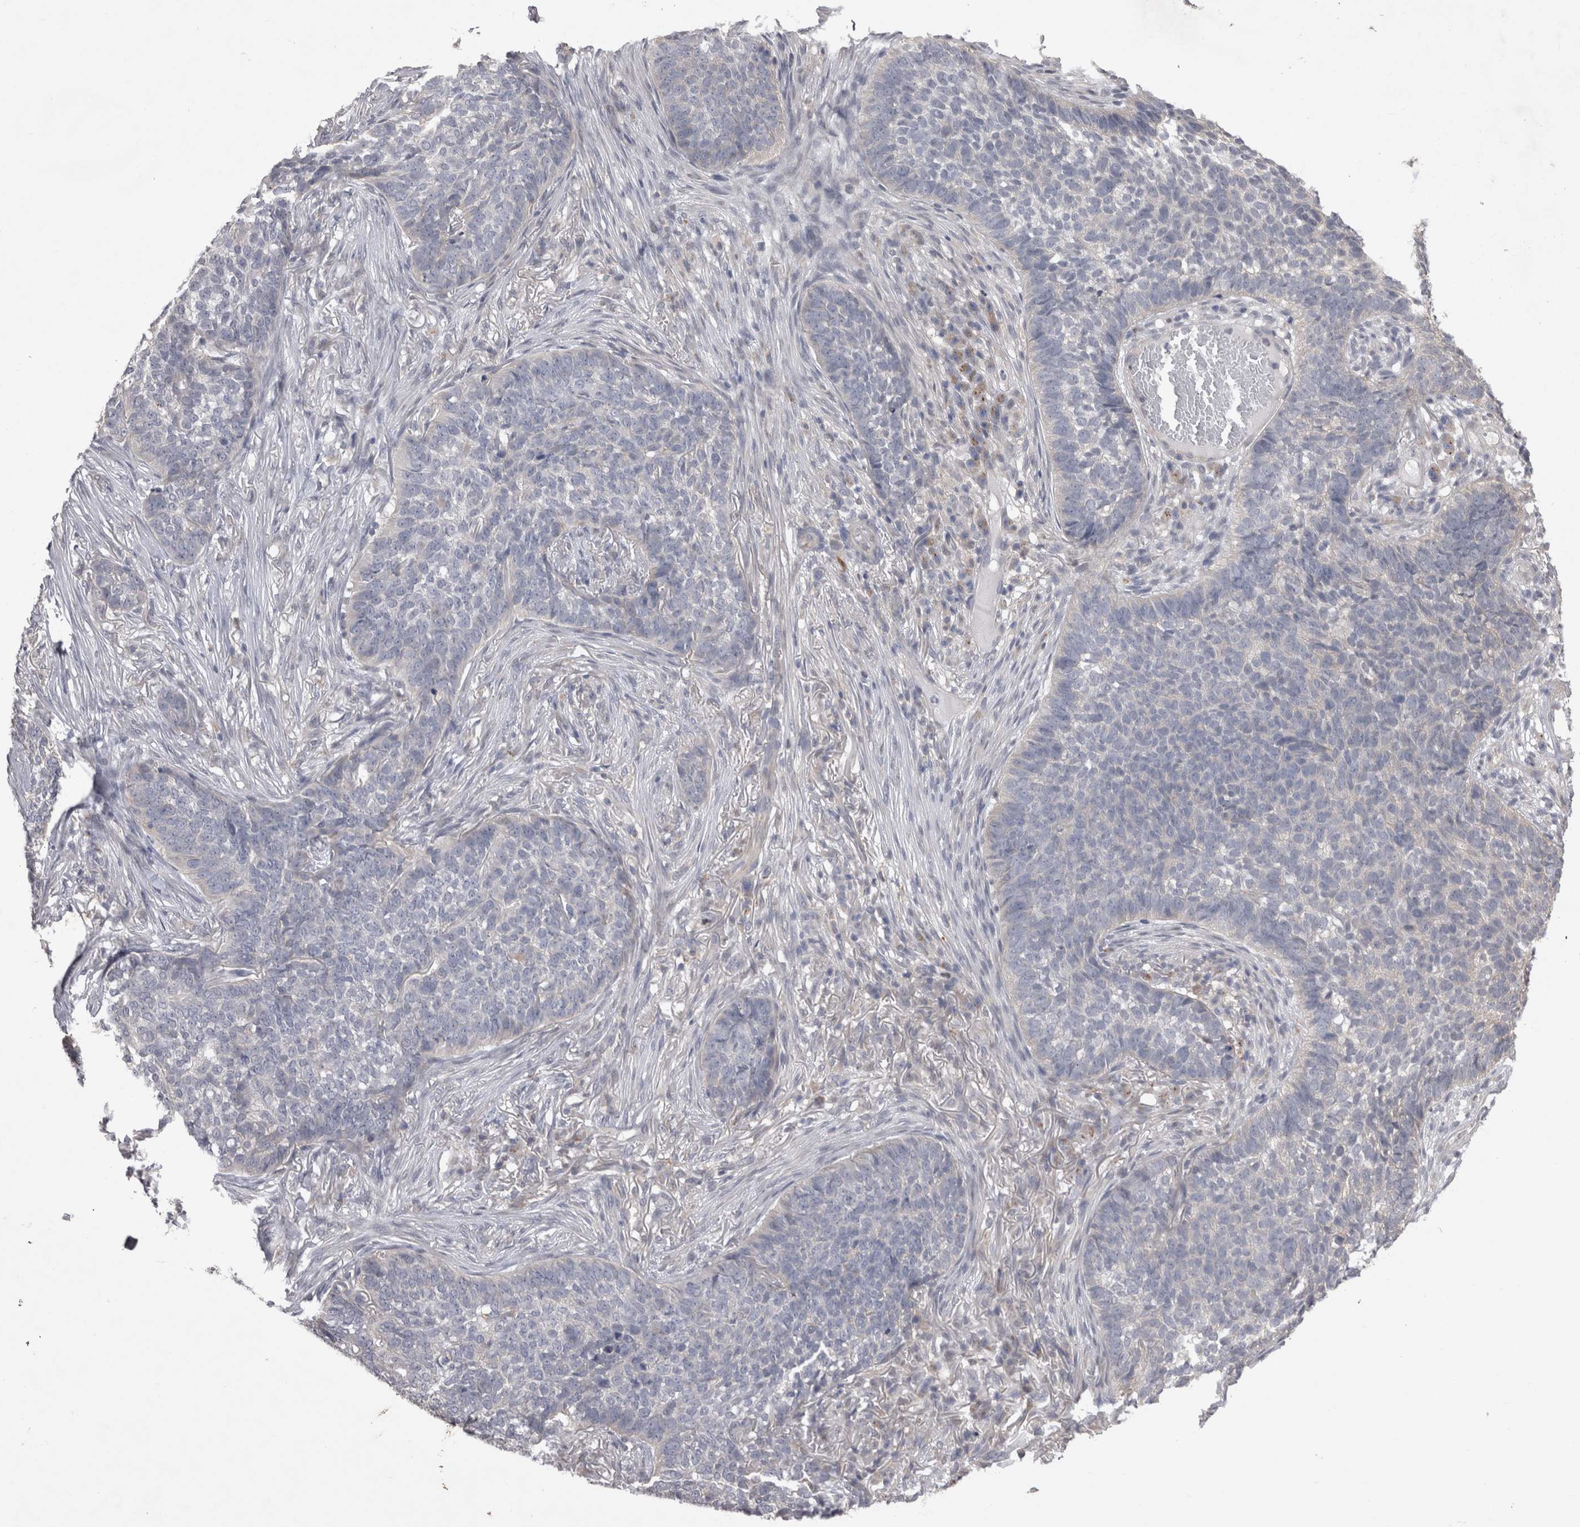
{"staining": {"intensity": "negative", "quantity": "none", "location": "none"}, "tissue": "skin cancer", "cell_type": "Tumor cells", "image_type": "cancer", "snomed": [{"axis": "morphology", "description": "Basal cell carcinoma"}, {"axis": "topography", "description": "Skin"}], "caption": "Immunohistochemistry (IHC) histopathology image of human skin cancer stained for a protein (brown), which demonstrates no positivity in tumor cells.", "gene": "CTBS", "patient": {"sex": "male", "age": 85}}